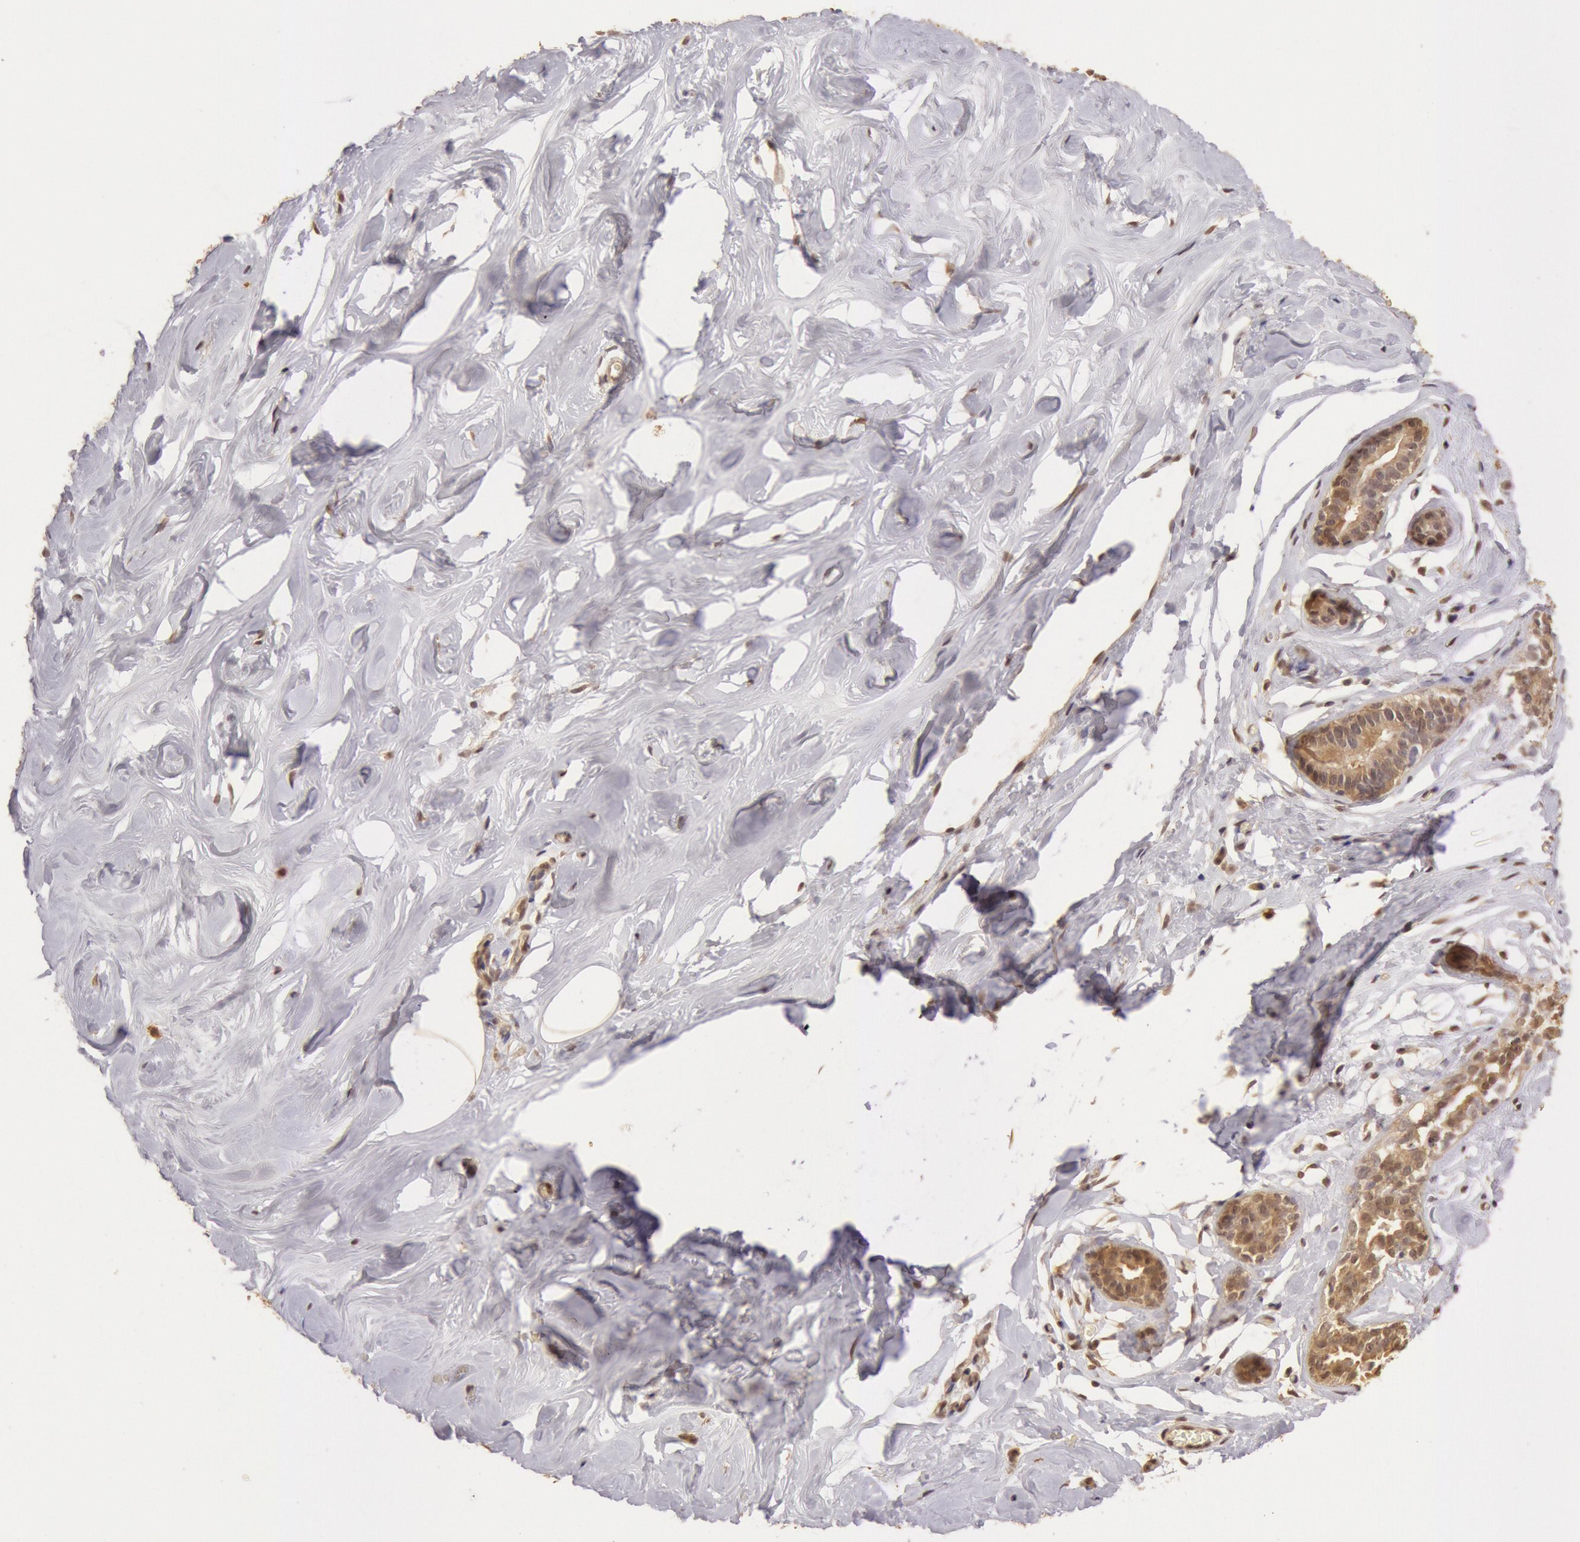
{"staining": {"intensity": "moderate", "quantity": ">75%", "location": "nuclear"}, "tissue": "breast", "cell_type": "Adipocytes", "image_type": "normal", "snomed": [{"axis": "morphology", "description": "Normal tissue, NOS"}, {"axis": "topography", "description": "Breast"}], "caption": "About >75% of adipocytes in unremarkable human breast reveal moderate nuclear protein positivity as visualized by brown immunohistochemical staining.", "gene": "SOD1", "patient": {"sex": "female", "age": 45}}